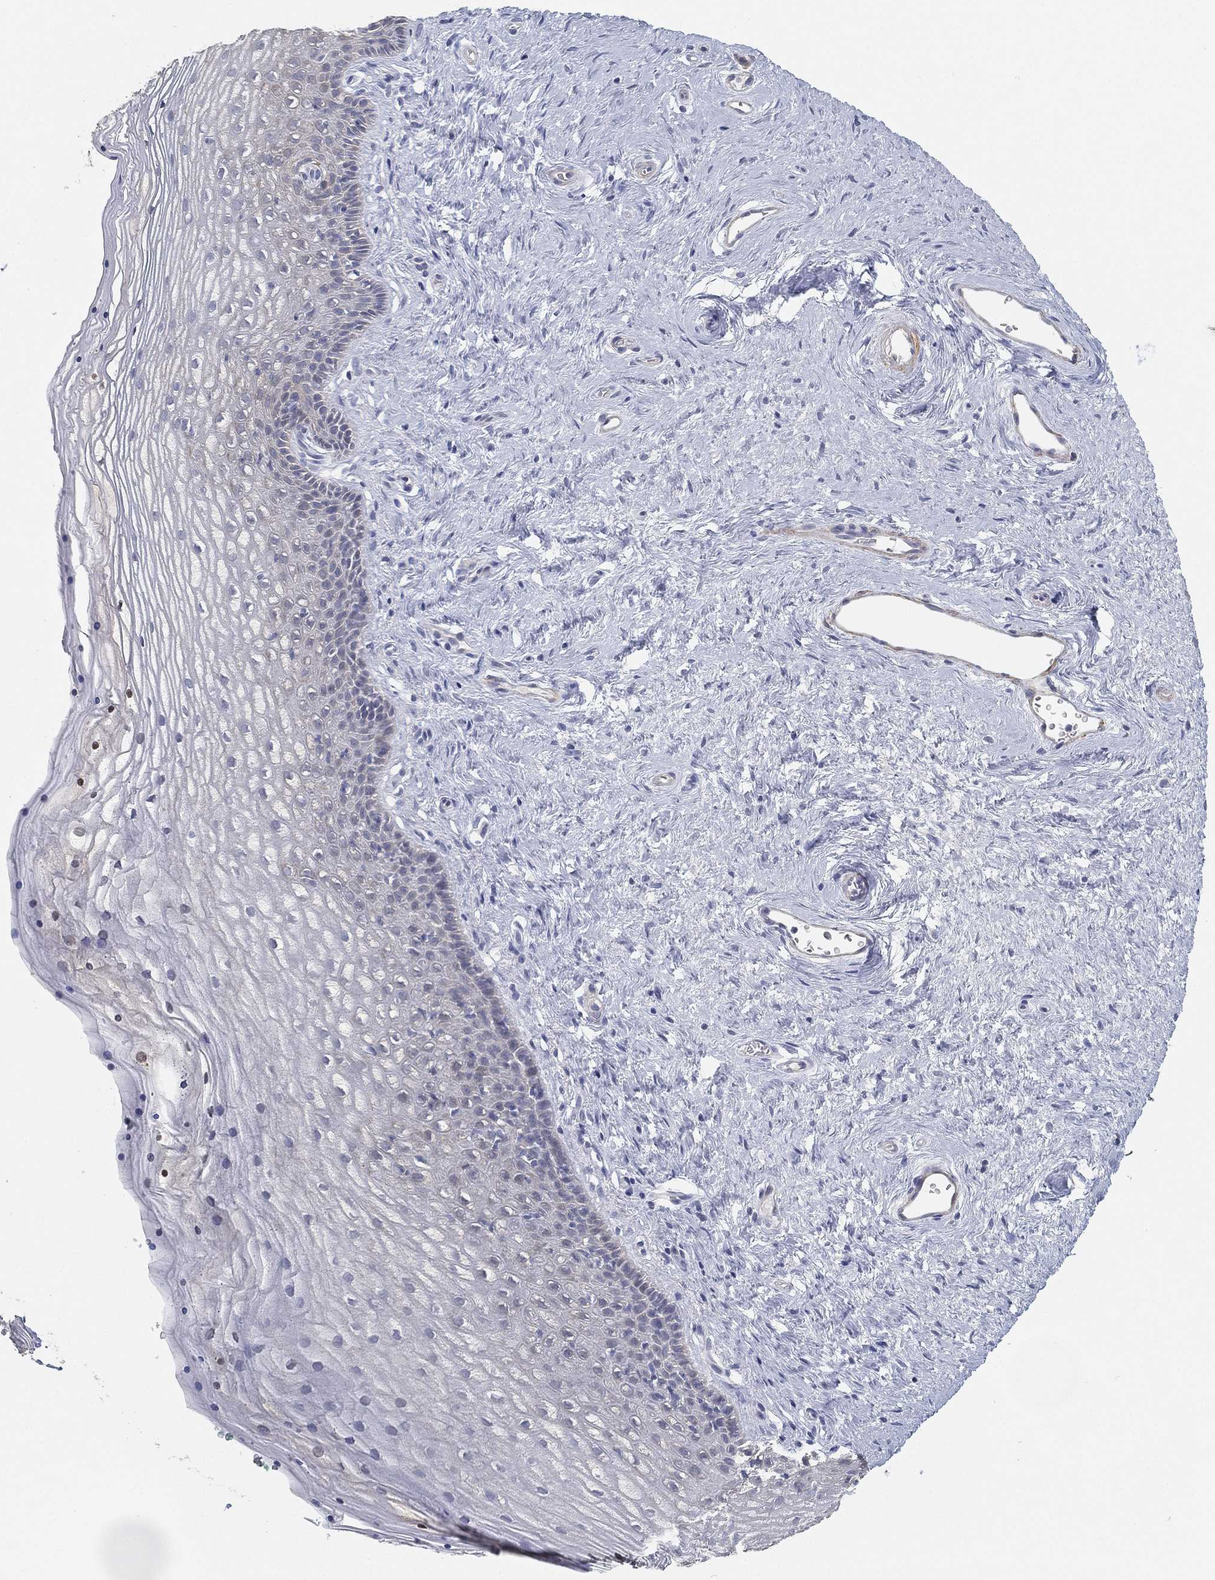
{"staining": {"intensity": "negative", "quantity": "none", "location": "none"}, "tissue": "vagina", "cell_type": "Squamous epithelial cells", "image_type": "normal", "snomed": [{"axis": "morphology", "description": "Normal tissue, NOS"}, {"axis": "topography", "description": "Vagina"}], "caption": "Immunohistochemistry (IHC) histopathology image of benign vagina: human vagina stained with DAB reveals no significant protein expression in squamous epithelial cells.", "gene": "GPR61", "patient": {"sex": "female", "age": 45}}